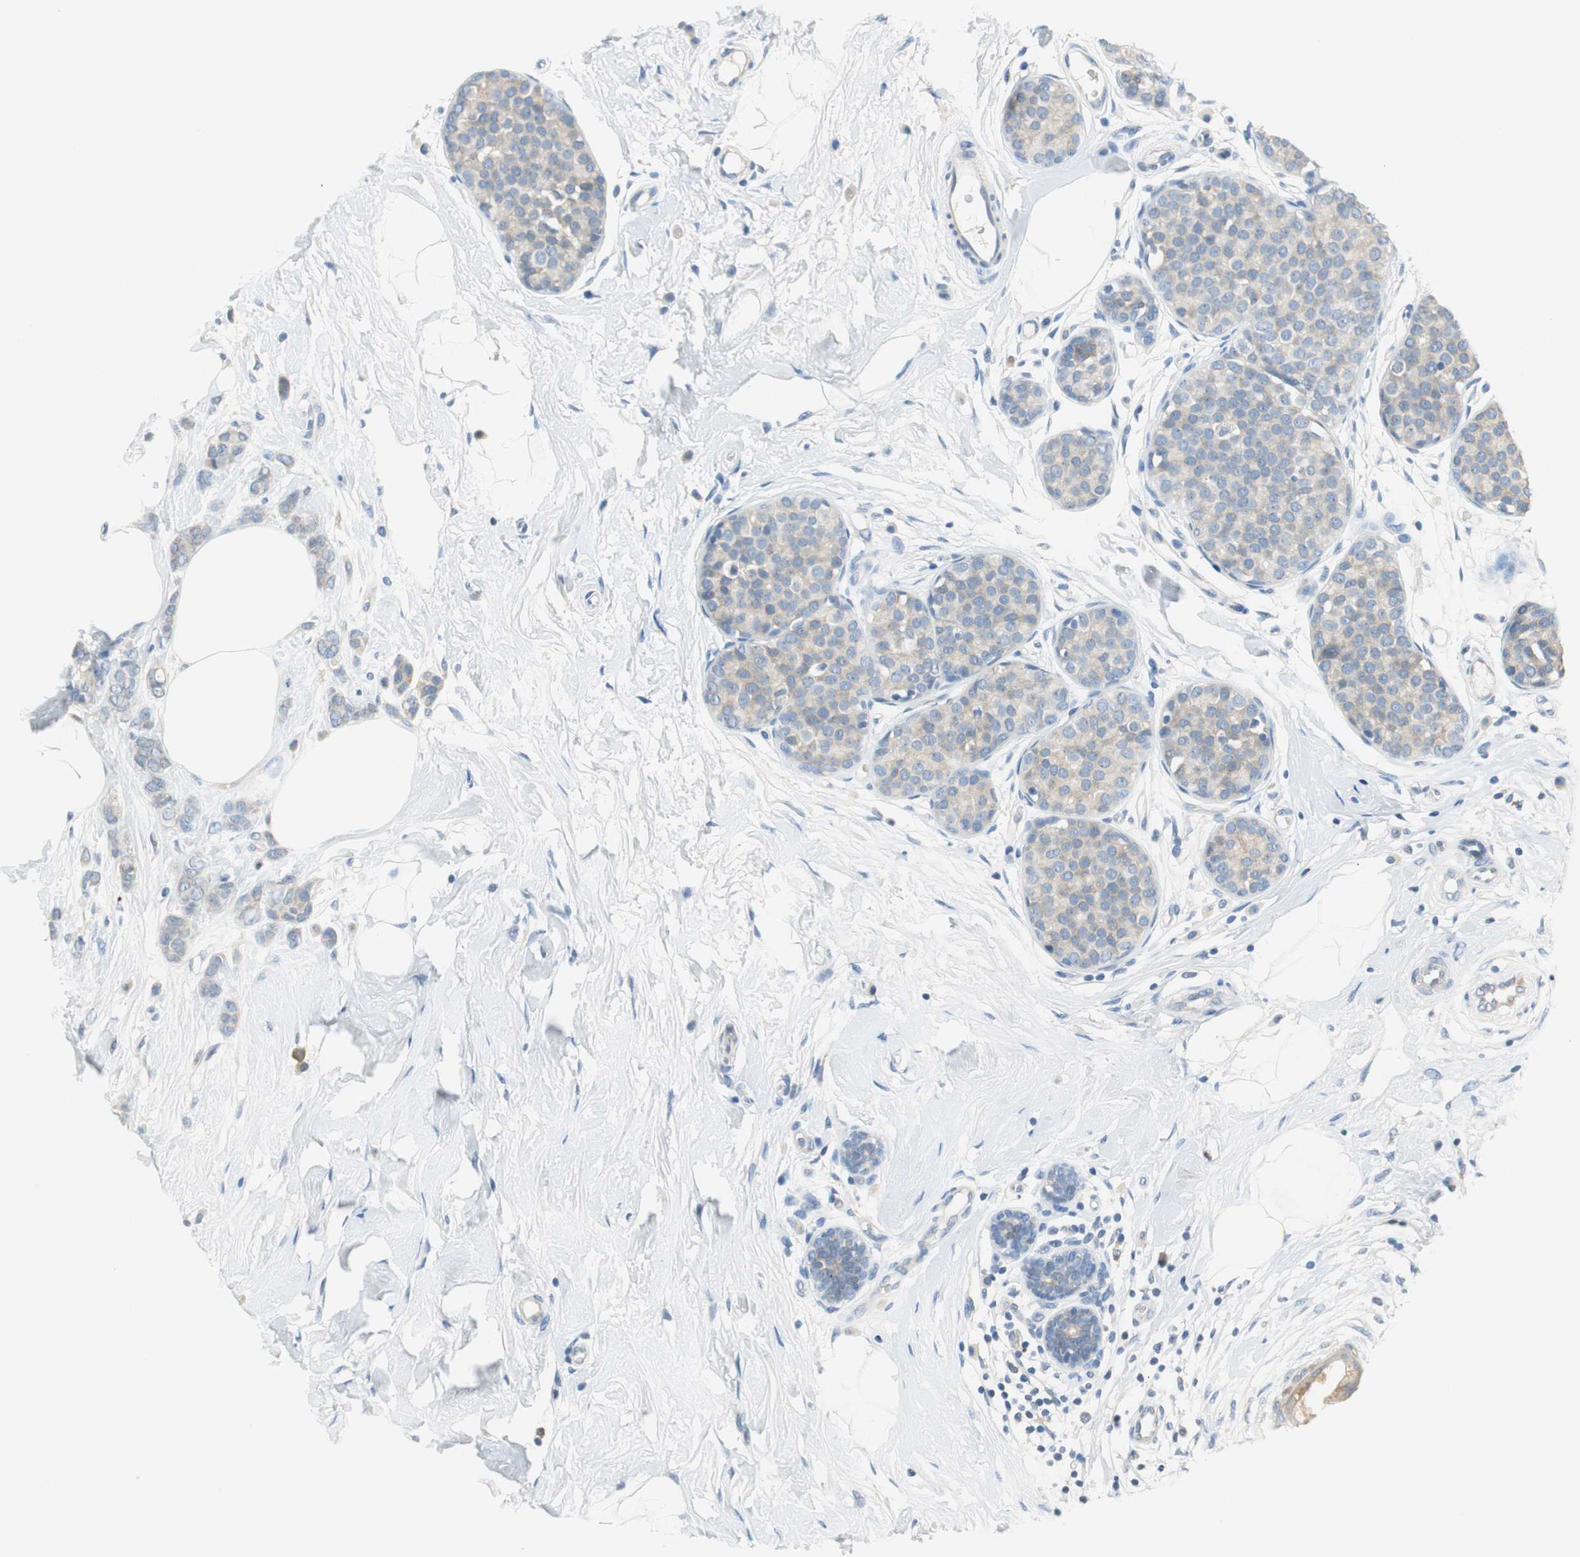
{"staining": {"intensity": "weak", "quantity": ">75%", "location": "cytoplasmic/membranous"}, "tissue": "breast cancer", "cell_type": "Tumor cells", "image_type": "cancer", "snomed": [{"axis": "morphology", "description": "Lobular carcinoma, in situ"}, {"axis": "morphology", "description": "Lobular carcinoma"}, {"axis": "topography", "description": "Breast"}], "caption": "Immunohistochemical staining of human breast cancer displays low levels of weak cytoplasmic/membranous staining in approximately >75% of tumor cells.", "gene": "FADS2", "patient": {"sex": "female", "age": 41}}